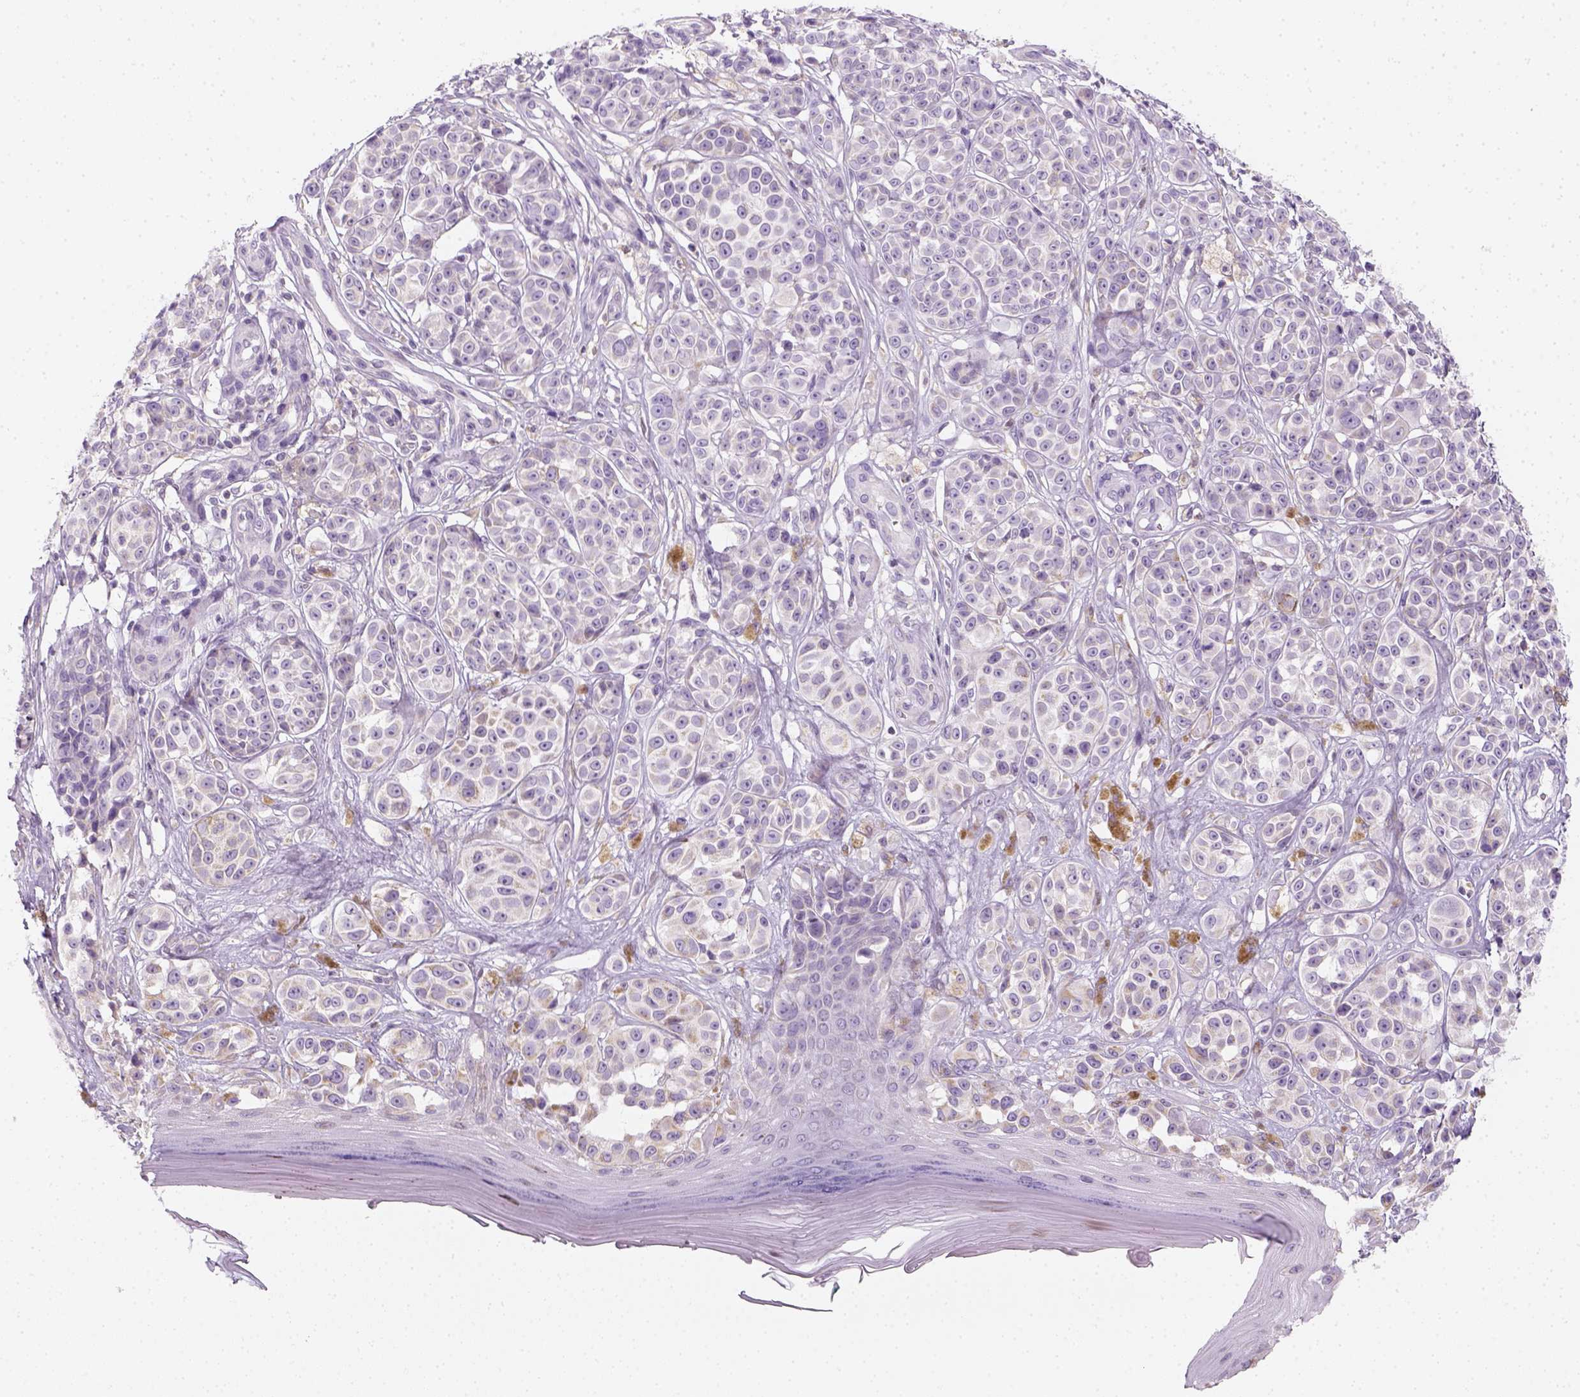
{"staining": {"intensity": "negative", "quantity": "none", "location": "none"}, "tissue": "melanoma", "cell_type": "Tumor cells", "image_type": "cancer", "snomed": [{"axis": "morphology", "description": "Malignant melanoma, NOS"}, {"axis": "topography", "description": "Skin"}], "caption": "Immunohistochemistry (IHC) histopathology image of human melanoma stained for a protein (brown), which reveals no staining in tumor cells.", "gene": "AWAT2", "patient": {"sex": "female", "age": 90}}